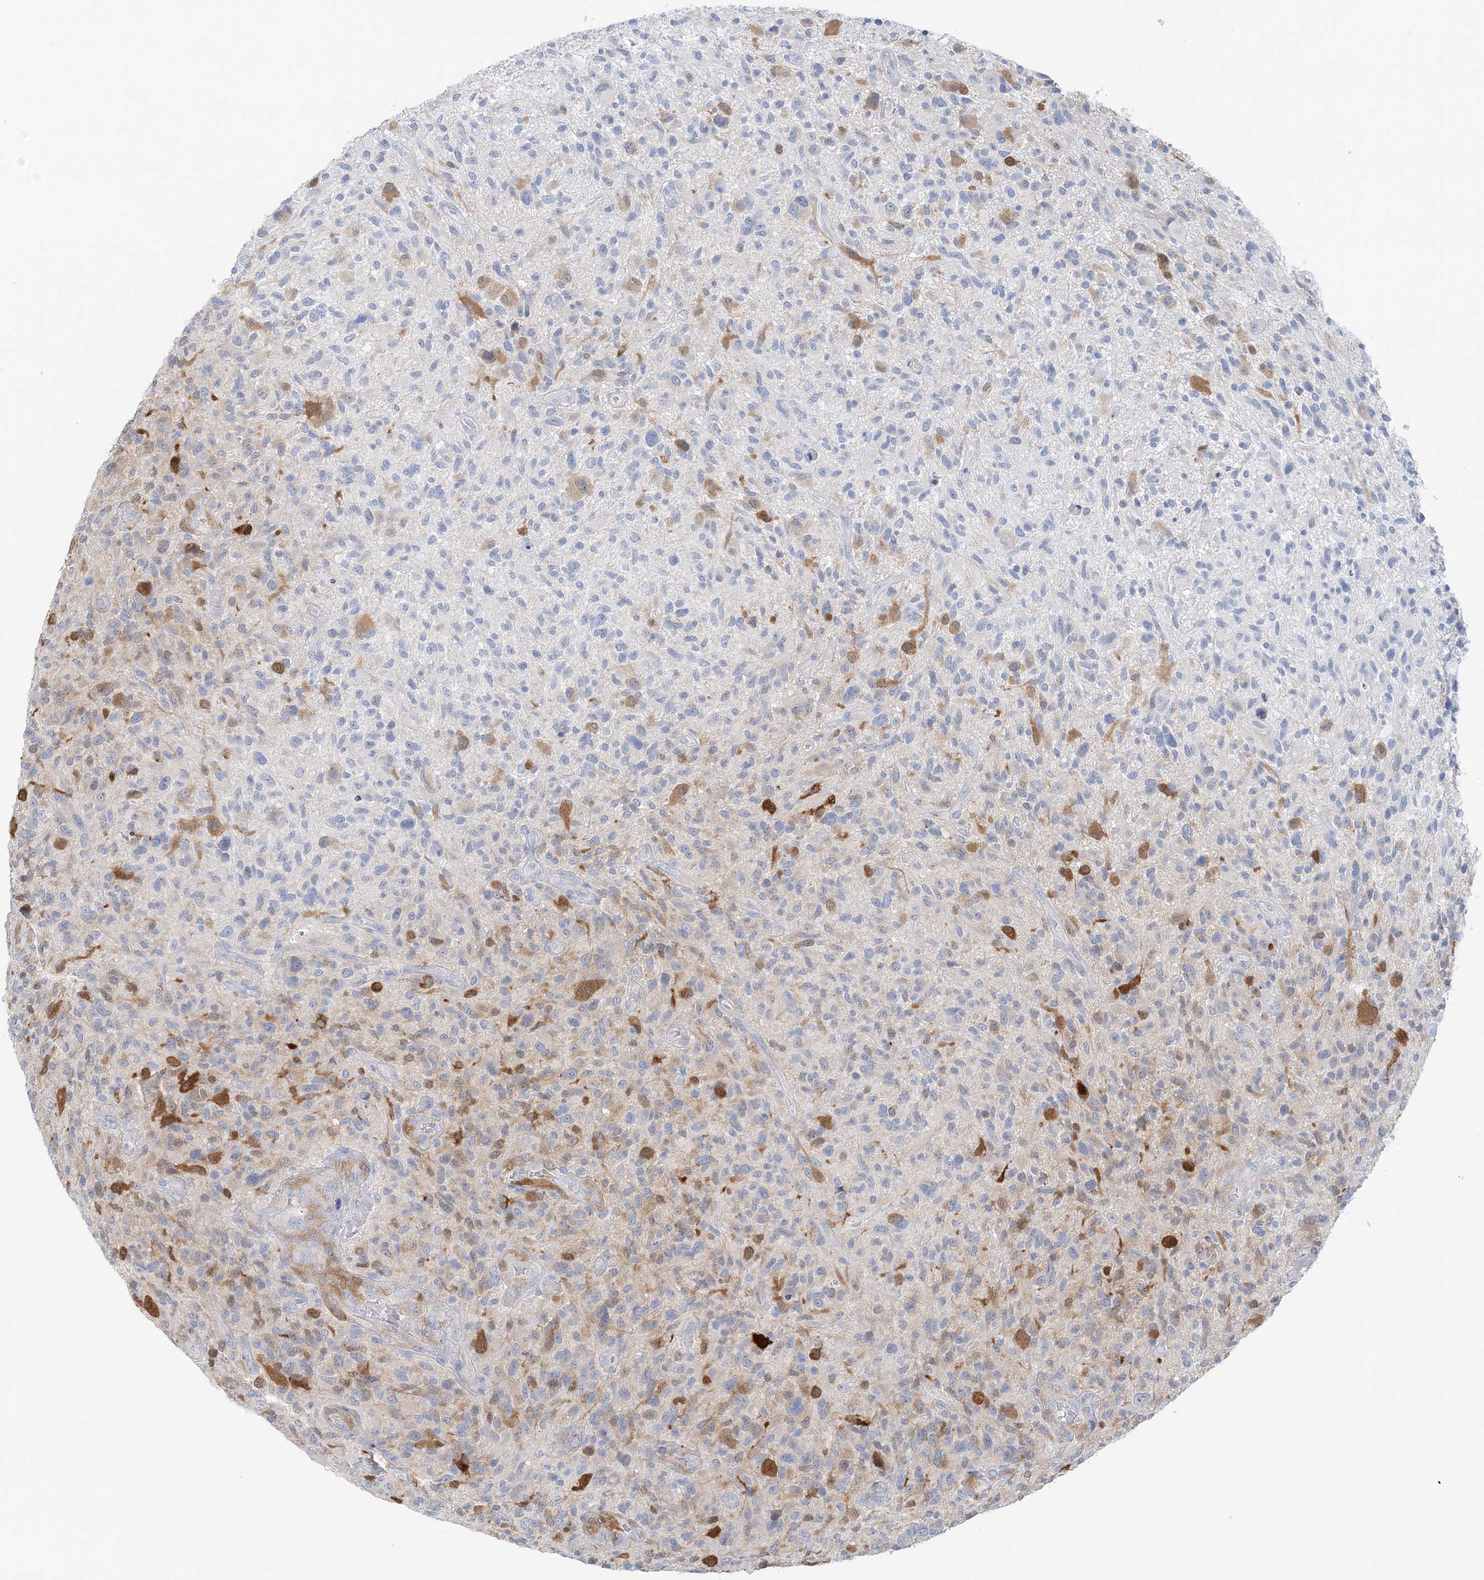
{"staining": {"intensity": "moderate", "quantity": "<25%", "location": "cytoplasmic/membranous,nuclear"}, "tissue": "glioma", "cell_type": "Tumor cells", "image_type": "cancer", "snomed": [{"axis": "morphology", "description": "Glioma, malignant, High grade"}, {"axis": "topography", "description": "Brain"}], "caption": "High-grade glioma (malignant) stained with immunohistochemistry reveals moderate cytoplasmic/membranous and nuclear positivity in about <25% of tumor cells.", "gene": "HMGCS1", "patient": {"sex": "male", "age": 47}}